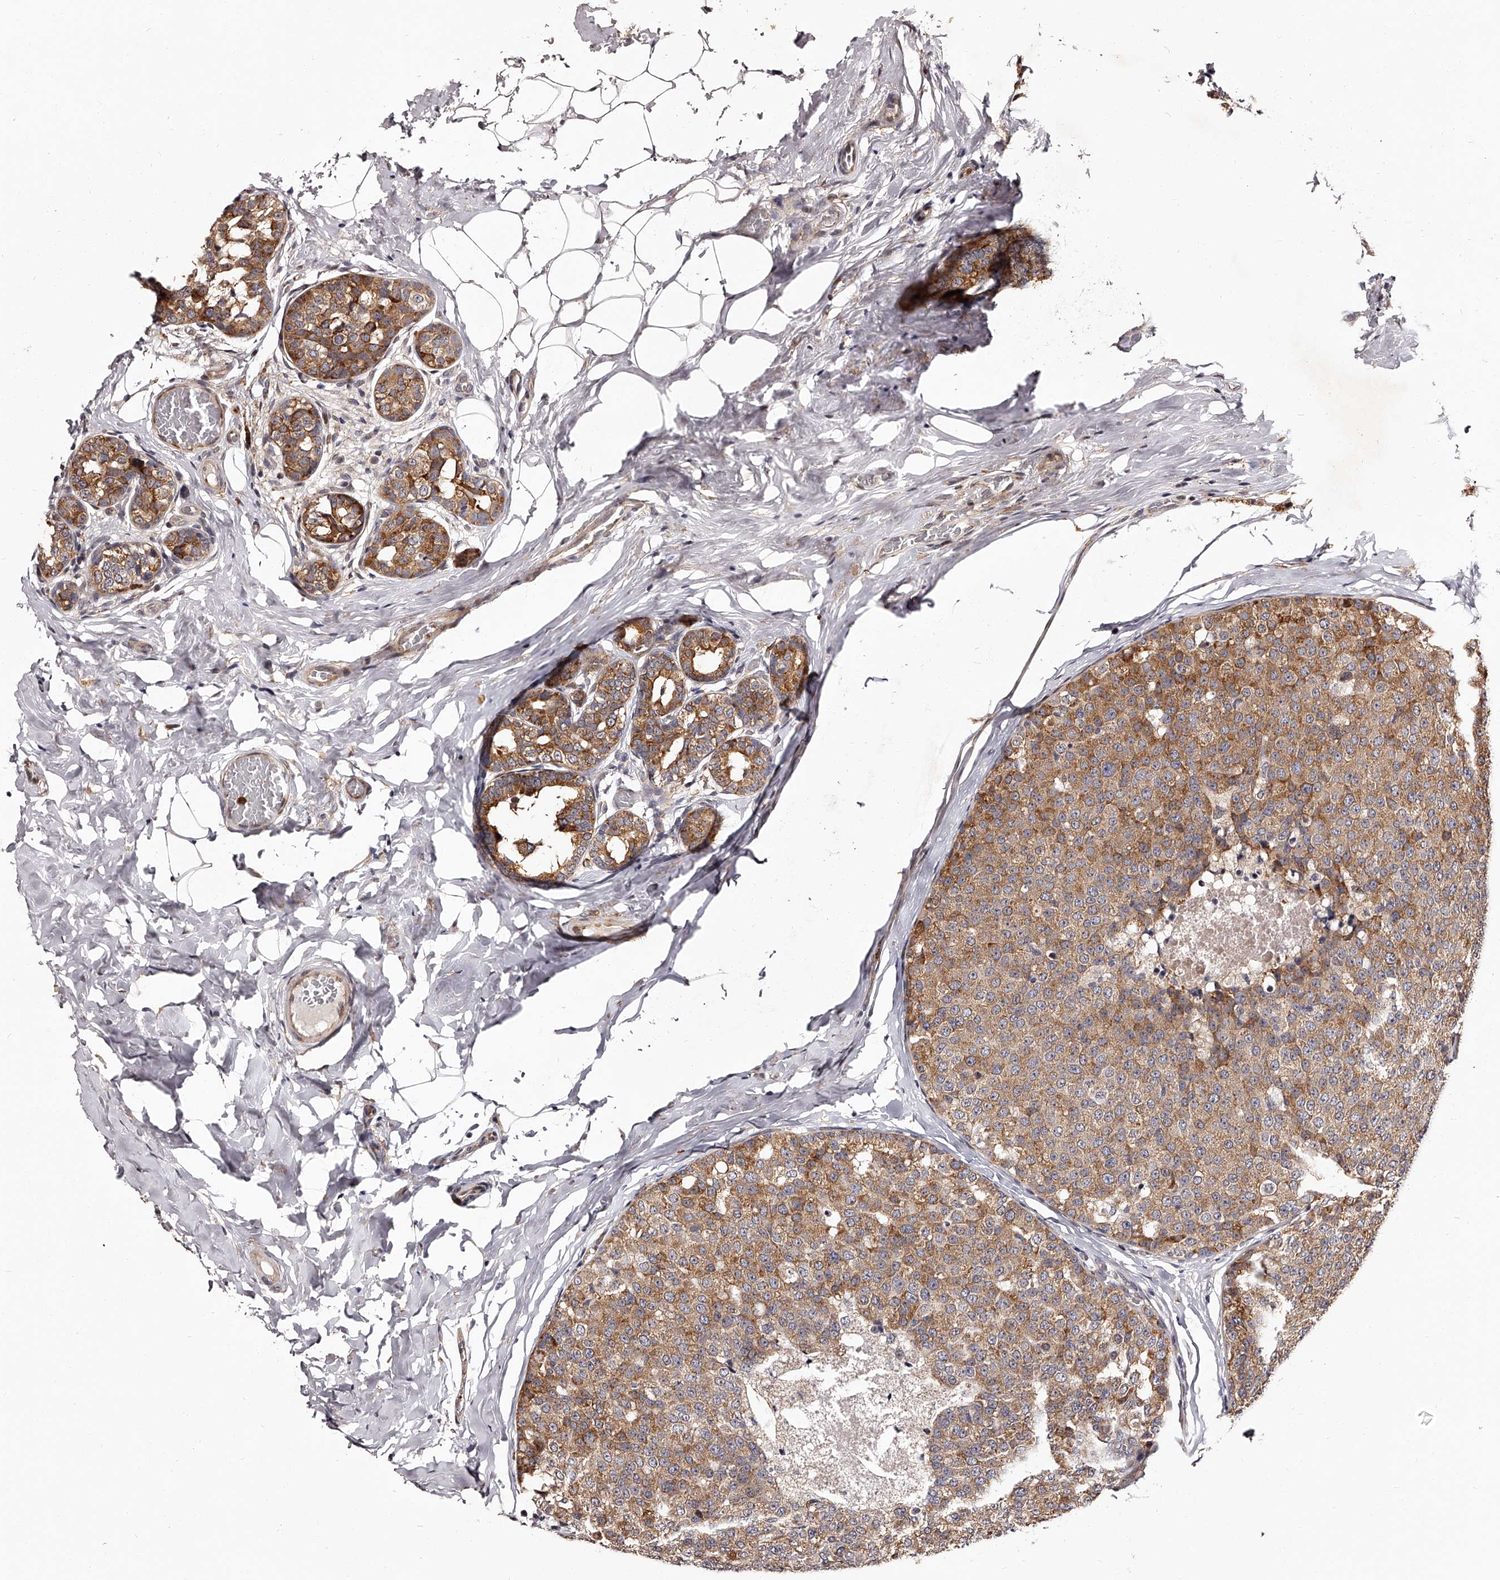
{"staining": {"intensity": "moderate", "quantity": ">75%", "location": "cytoplasmic/membranous"}, "tissue": "breast cancer", "cell_type": "Tumor cells", "image_type": "cancer", "snomed": [{"axis": "morphology", "description": "Normal tissue, NOS"}, {"axis": "morphology", "description": "Duct carcinoma"}, {"axis": "topography", "description": "Breast"}], "caption": "Immunohistochemistry staining of infiltrating ductal carcinoma (breast), which reveals medium levels of moderate cytoplasmic/membranous positivity in approximately >75% of tumor cells indicating moderate cytoplasmic/membranous protein positivity. The staining was performed using DAB (brown) for protein detection and nuclei were counterstained in hematoxylin (blue).", "gene": "RSC1A1", "patient": {"sex": "female", "age": 43}}